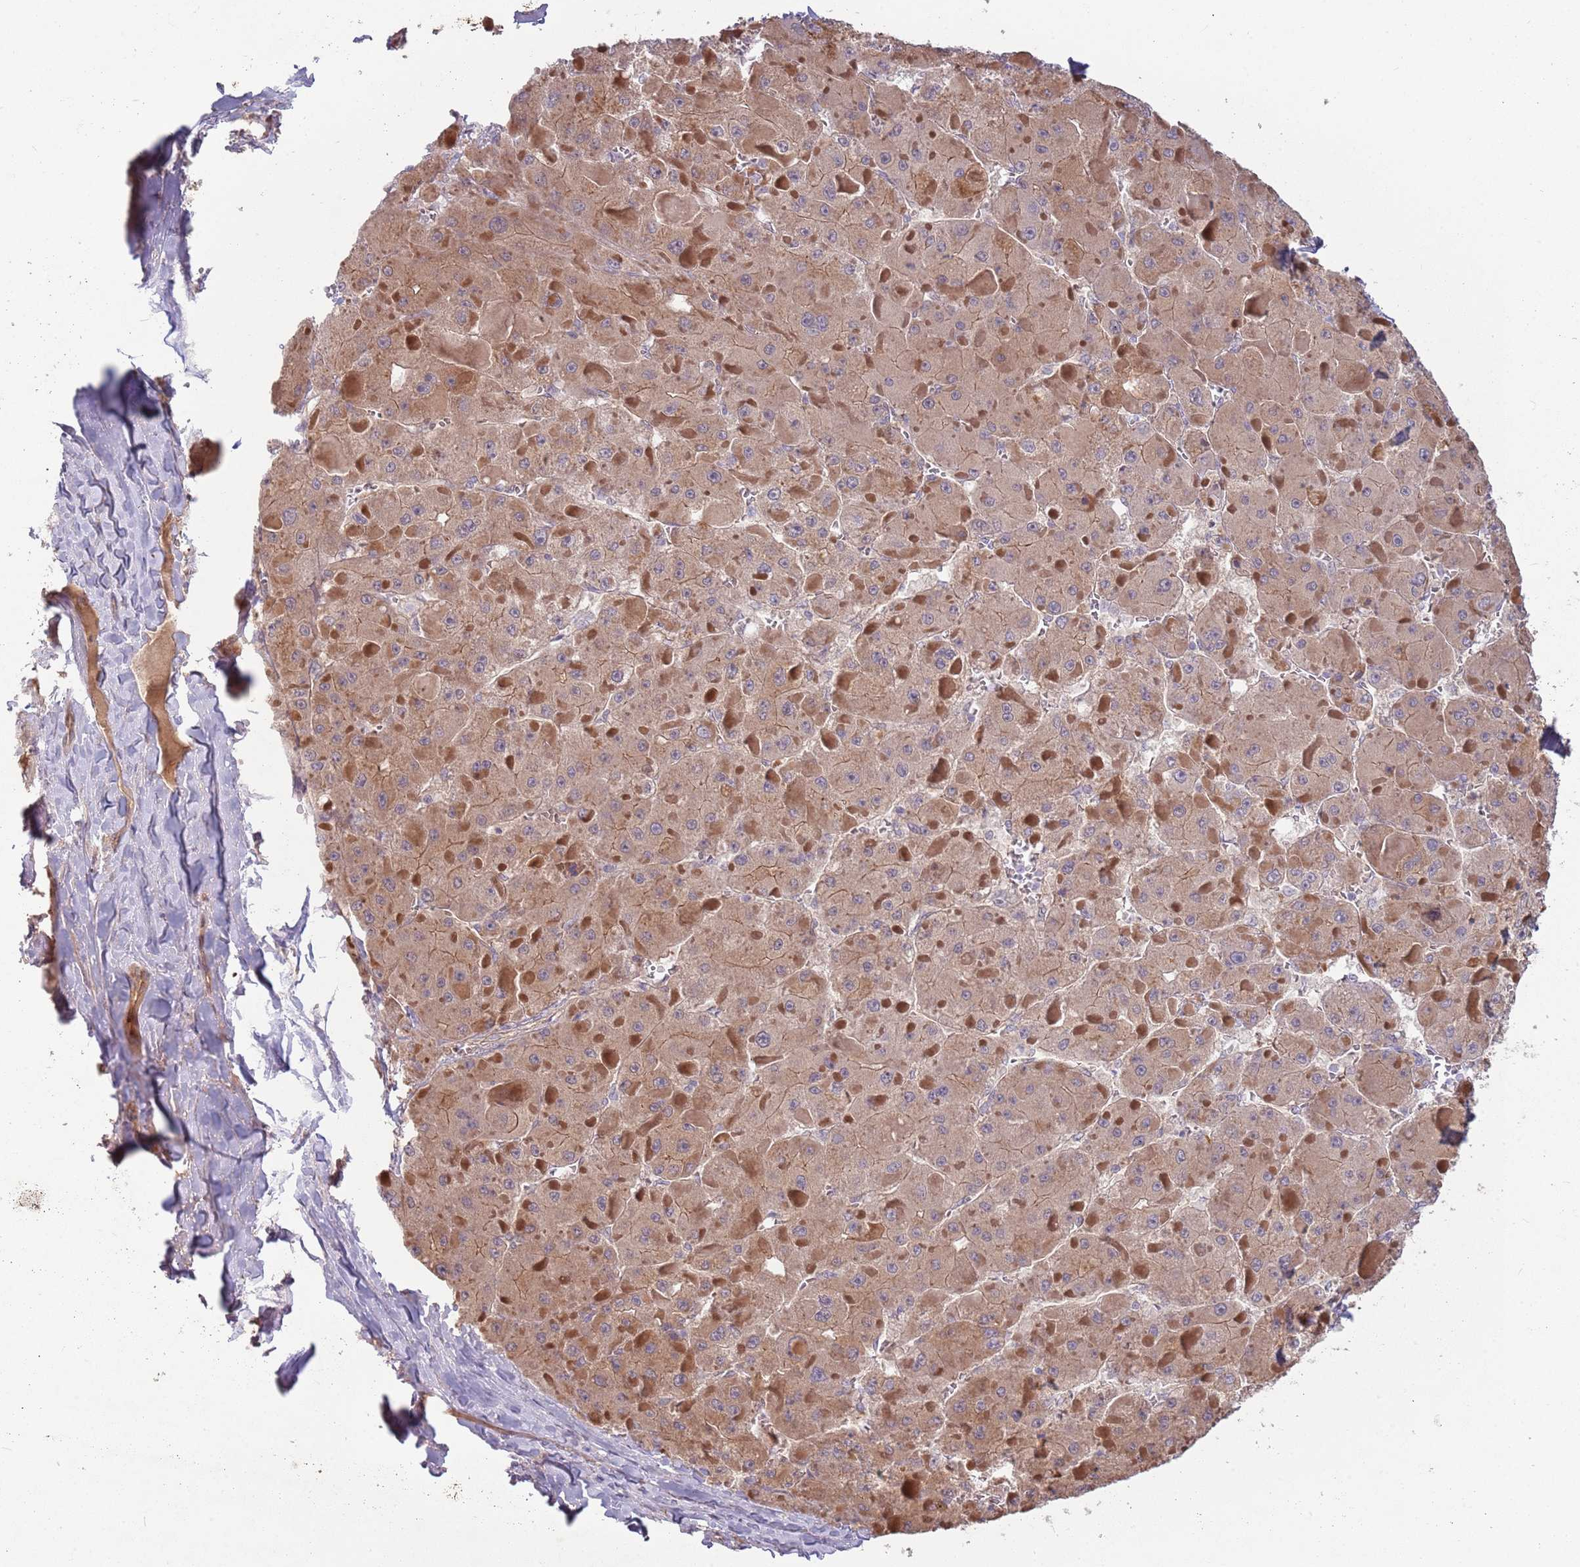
{"staining": {"intensity": "weak", "quantity": ">75%", "location": "cytoplasmic/membranous"}, "tissue": "liver cancer", "cell_type": "Tumor cells", "image_type": "cancer", "snomed": [{"axis": "morphology", "description": "Carcinoma, Hepatocellular, NOS"}, {"axis": "topography", "description": "Liver"}], "caption": "Immunohistochemical staining of liver hepatocellular carcinoma shows low levels of weak cytoplasmic/membranous protein staining in about >75% of tumor cells. (DAB IHC, brown staining for protein, blue staining for nuclei).", "gene": "SAV1", "patient": {"sex": "female", "age": 73}}